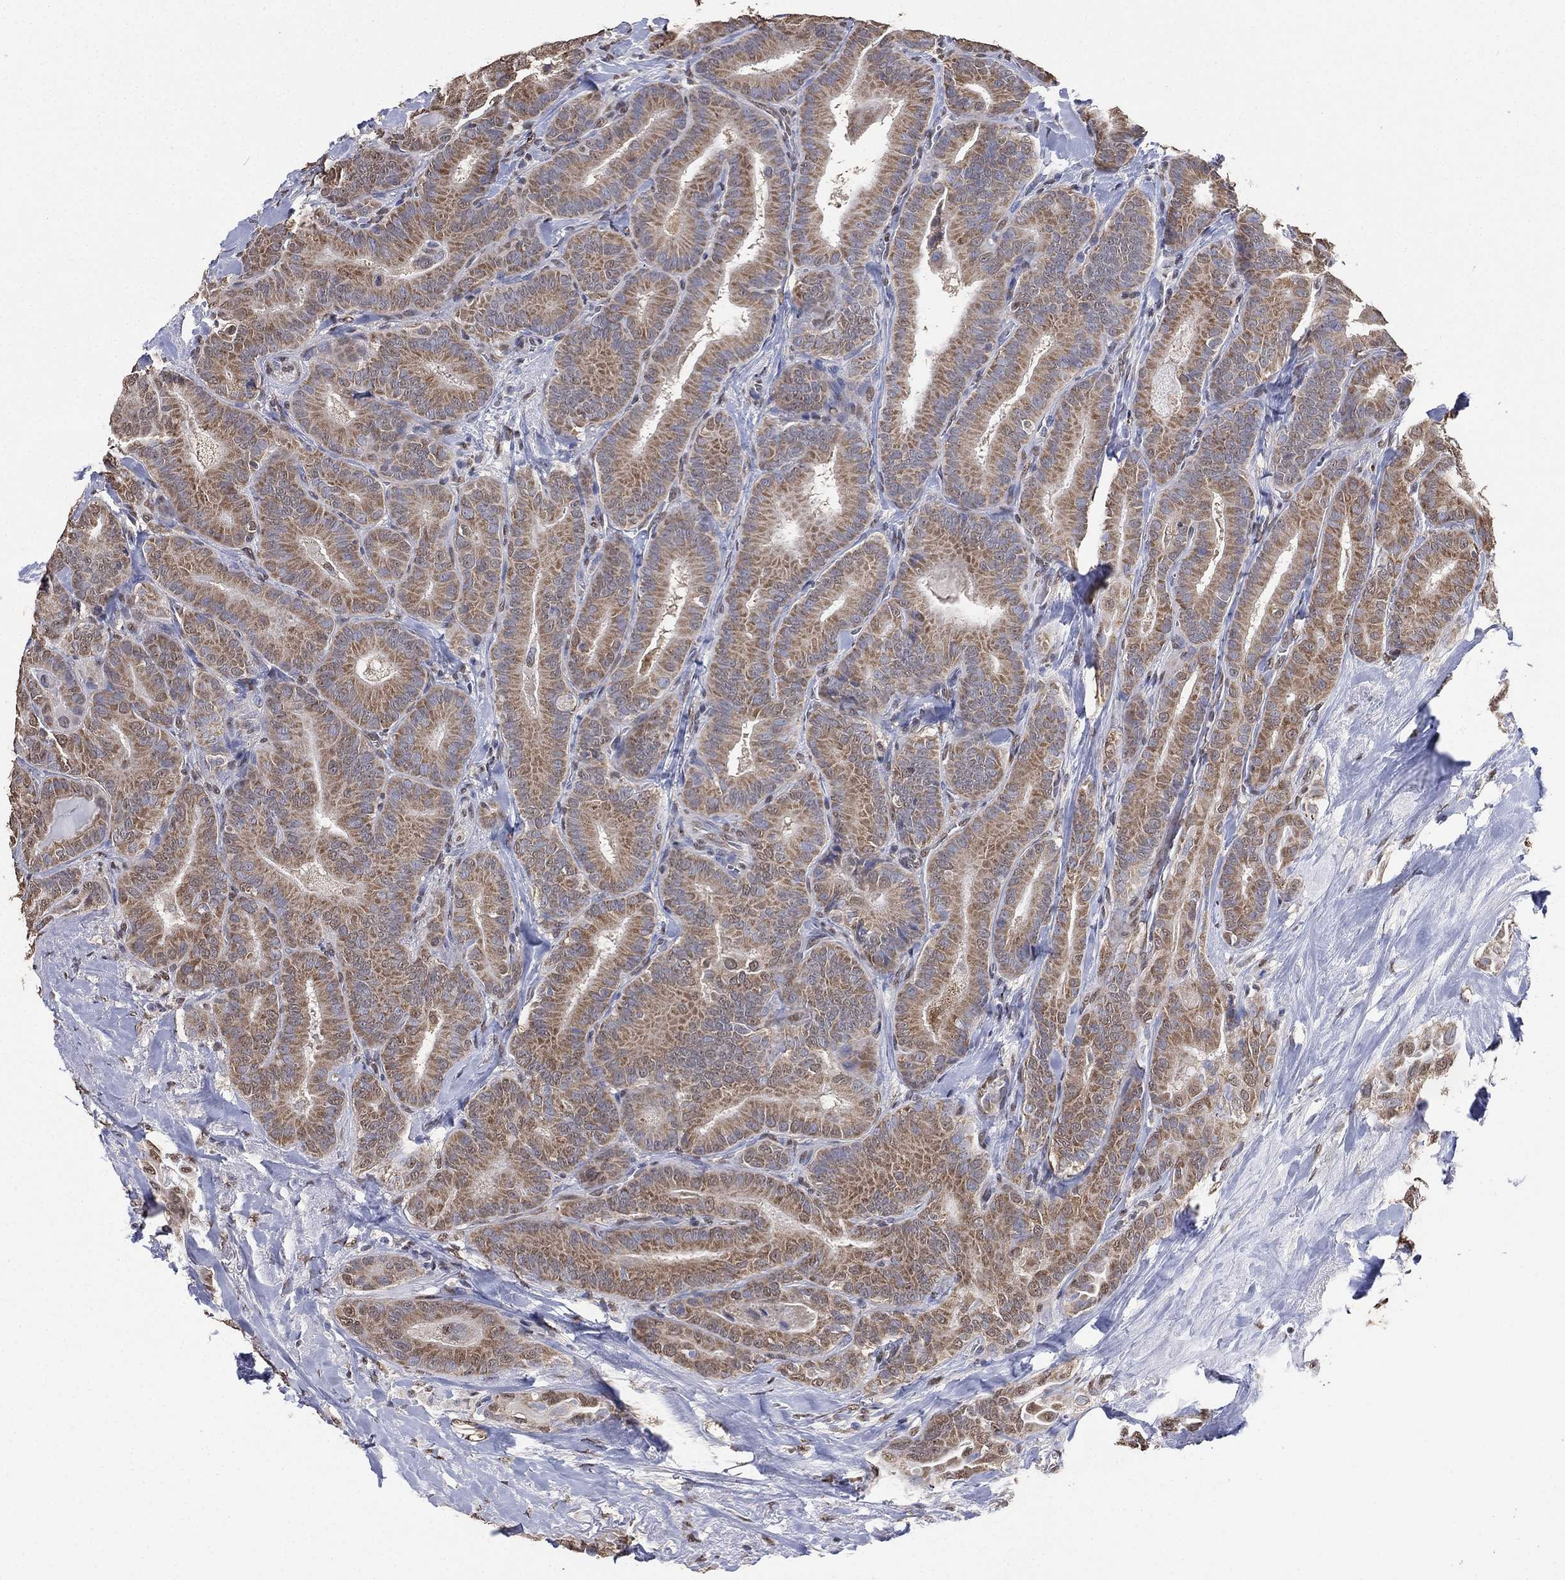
{"staining": {"intensity": "moderate", "quantity": ">75%", "location": "cytoplasmic/membranous"}, "tissue": "thyroid cancer", "cell_type": "Tumor cells", "image_type": "cancer", "snomed": [{"axis": "morphology", "description": "Papillary adenocarcinoma, NOS"}, {"axis": "topography", "description": "Thyroid gland"}], "caption": "Immunohistochemistry (IHC) of human thyroid cancer (papillary adenocarcinoma) demonstrates medium levels of moderate cytoplasmic/membranous expression in about >75% of tumor cells.", "gene": "ALDH7A1", "patient": {"sex": "male", "age": 61}}